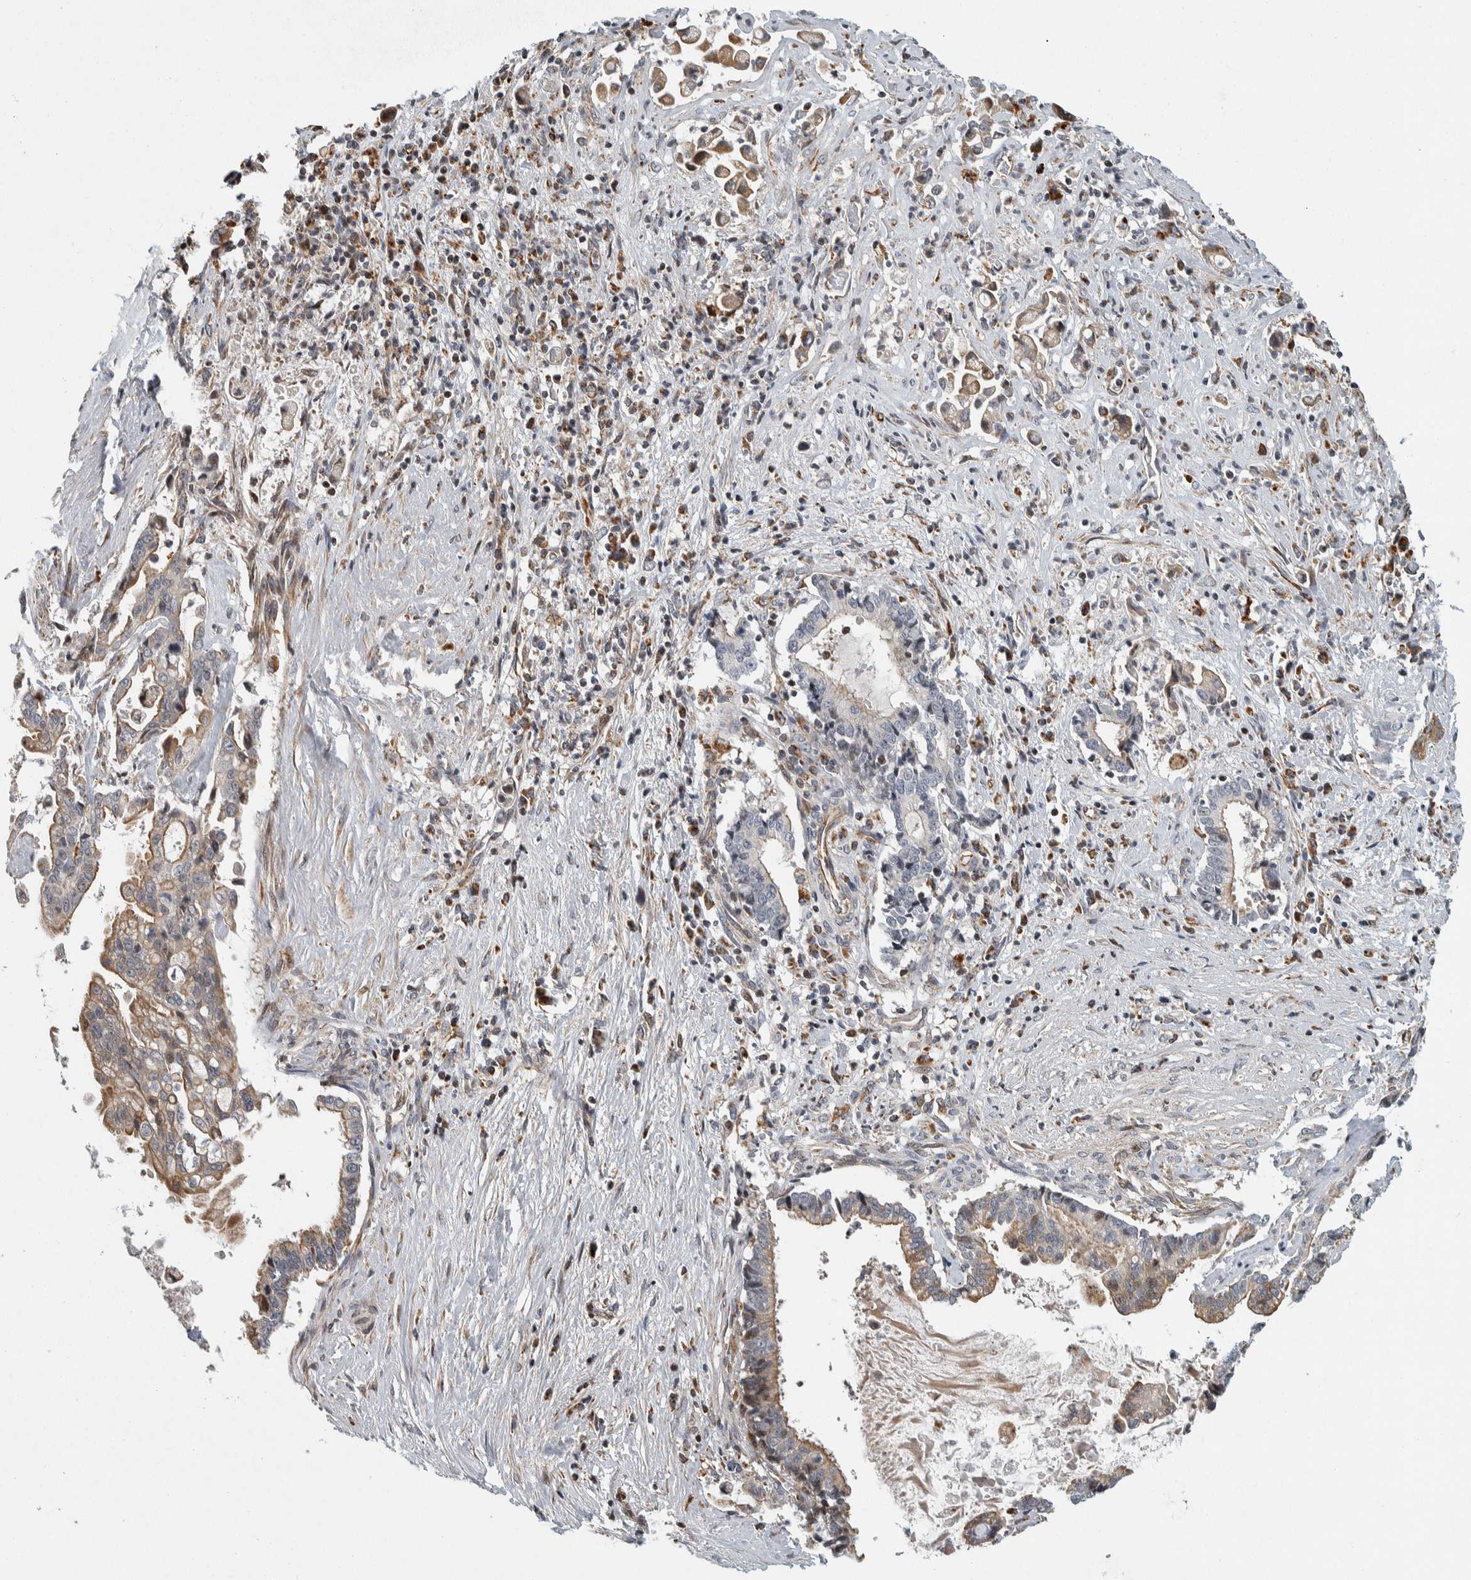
{"staining": {"intensity": "weak", "quantity": "25%-75%", "location": "cytoplasmic/membranous"}, "tissue": "liver cancer", "cell_type": "Tumor cells", "image_type": "cancer", "snomed": [{"axis": "morphology", "description": "Cholangiocarcinoma"}, {"axis": "topography", "description": "Liver"}], "caption": "Weak cytoplasmic/membranous positivity for a protein is present in about 25%-75% of tumor cells of liver cholangiocarcinoma using immunohistochemistry.", "gene": "AFP", "patient": {"sex": "male", "age": 57}}